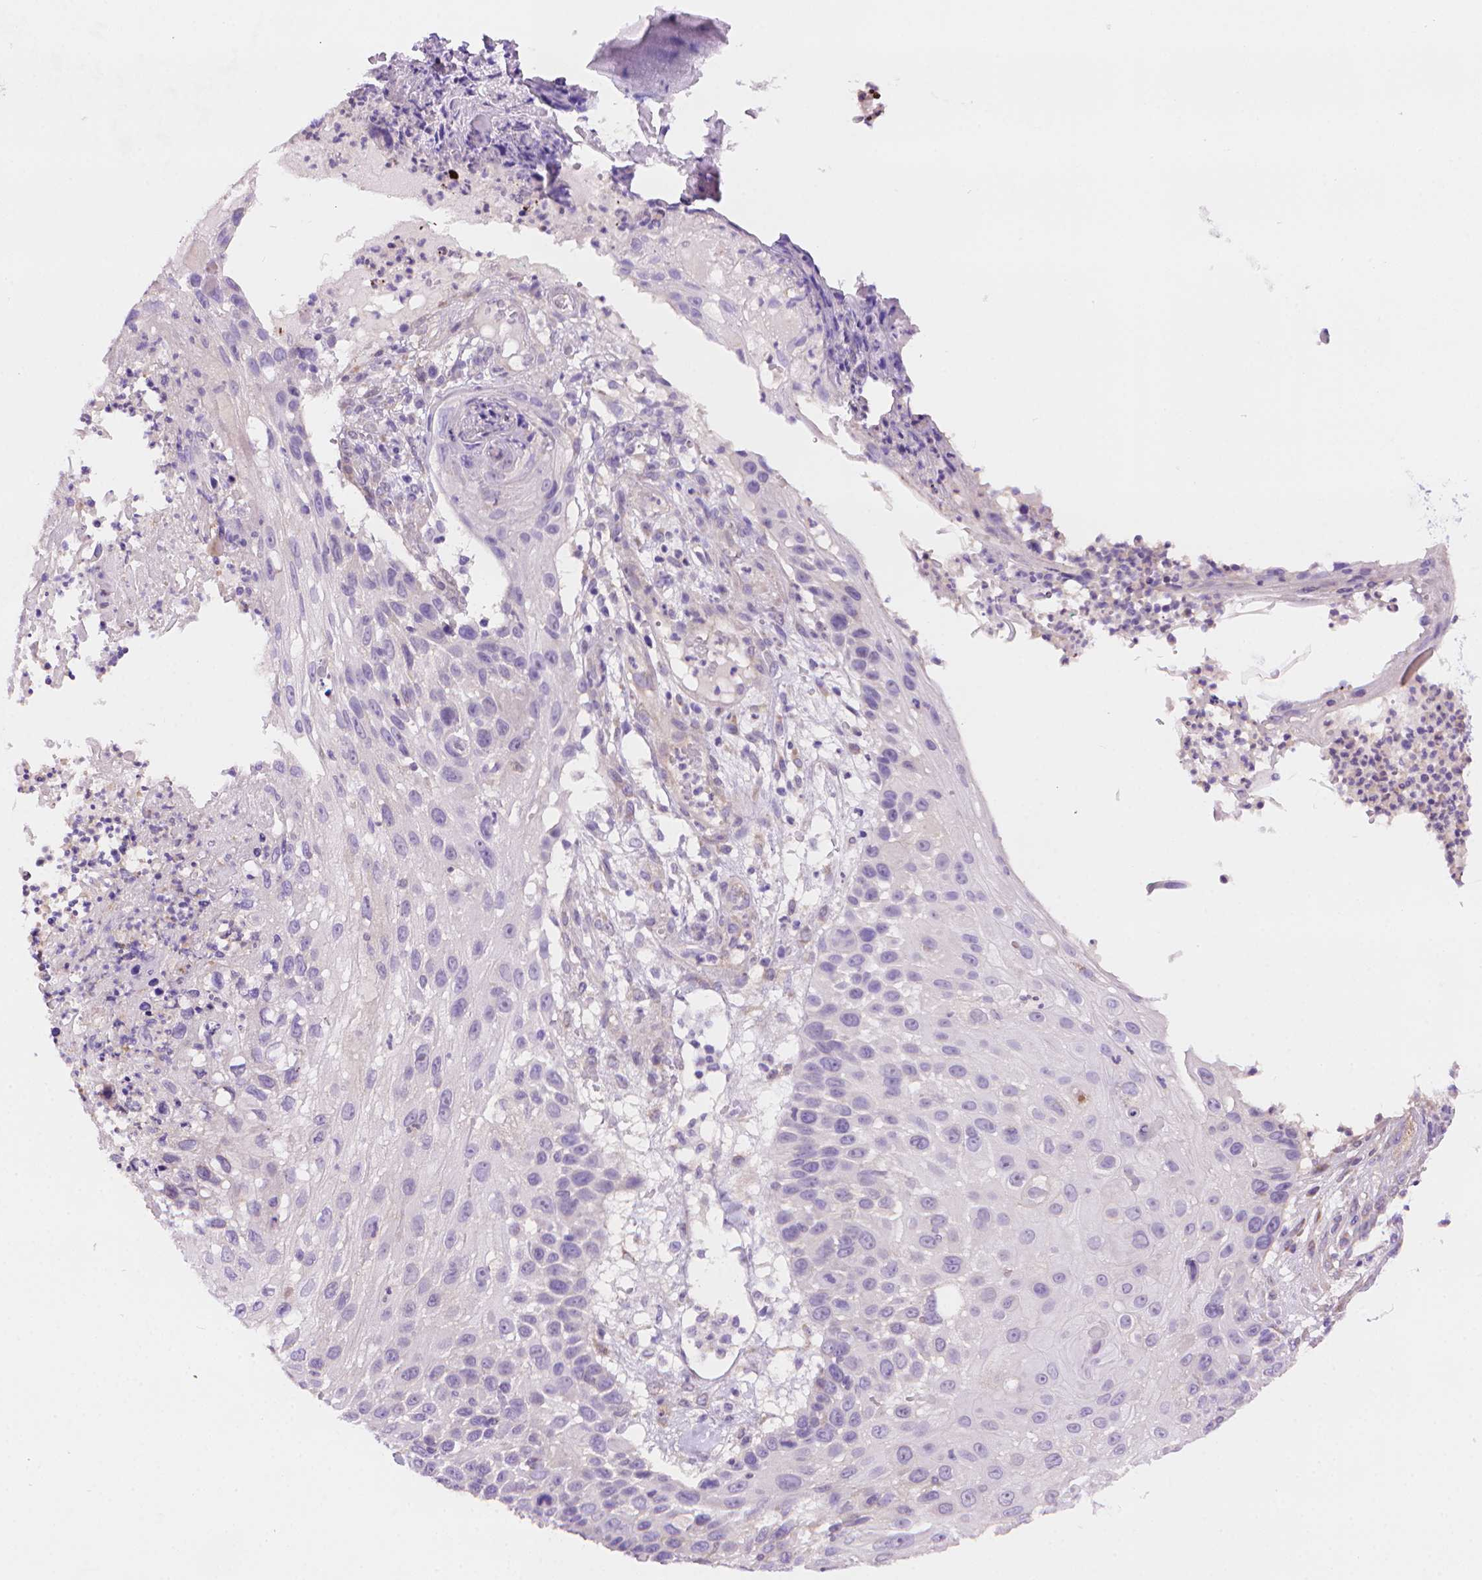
{"staining": {"intensity": "negative", "quantity": "none", "location": "none"}, "tissue": "skin cancer", "cell_type": "Tumor cells", "image_type": "cancer", "snomed": [{"axis": "morphology", "description": "Squamous cell carcinoma, NOS"}, {"axis": "topography", "description": "Skin"}], "caption": "Image shows no protein positivity in tumor cells of skin cancer (squamous cell carcinoma) tissue.", "gene": "AMMECR1", "patient": {"sex": "male", "age": 92}}